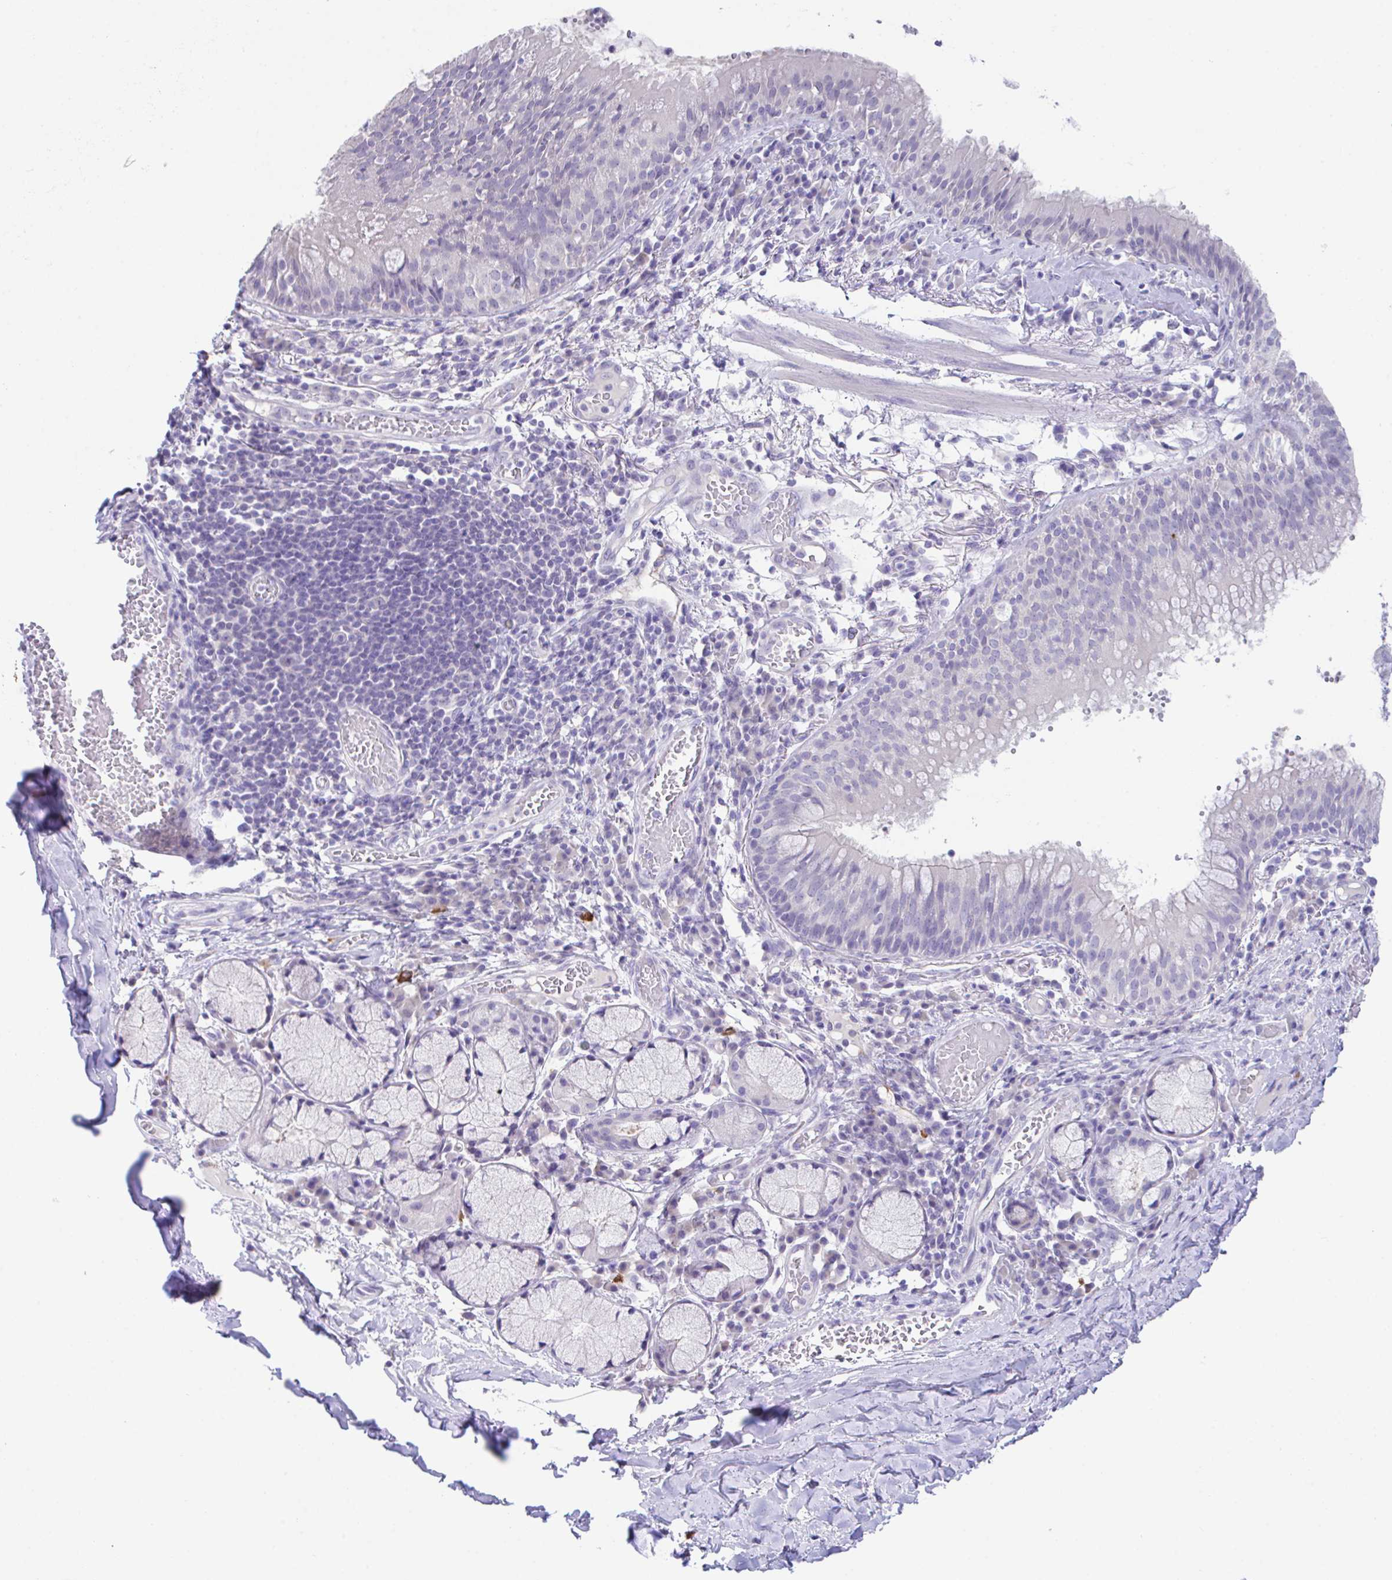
{"staining": {"intensity": "negative", "quantity": "none", "location": "none"}, "tissue": "adipose tissue", "cell_type": "Adipocytes", "image_type": "normal", "snomed": [{"axis": "morphology", "description": "Normal tissue, NOS"}, {"axis": "topography", "description": "Cartilage tissue"}, {"axis": "topography", "description": "Bronchus"}], "caption": "IHC image of benign human adipose tissue stained for a protein (brown), which reveals no staining in adipocytes. (Stains: DAB (3,3'-diaminobenzidine) immunohistochemistry with hematoxylin counter stain, Microscopy: brightfield microscopy at high magnification).", "gene": "HACD4", "patient": {"sex": "male", "age": 56}}